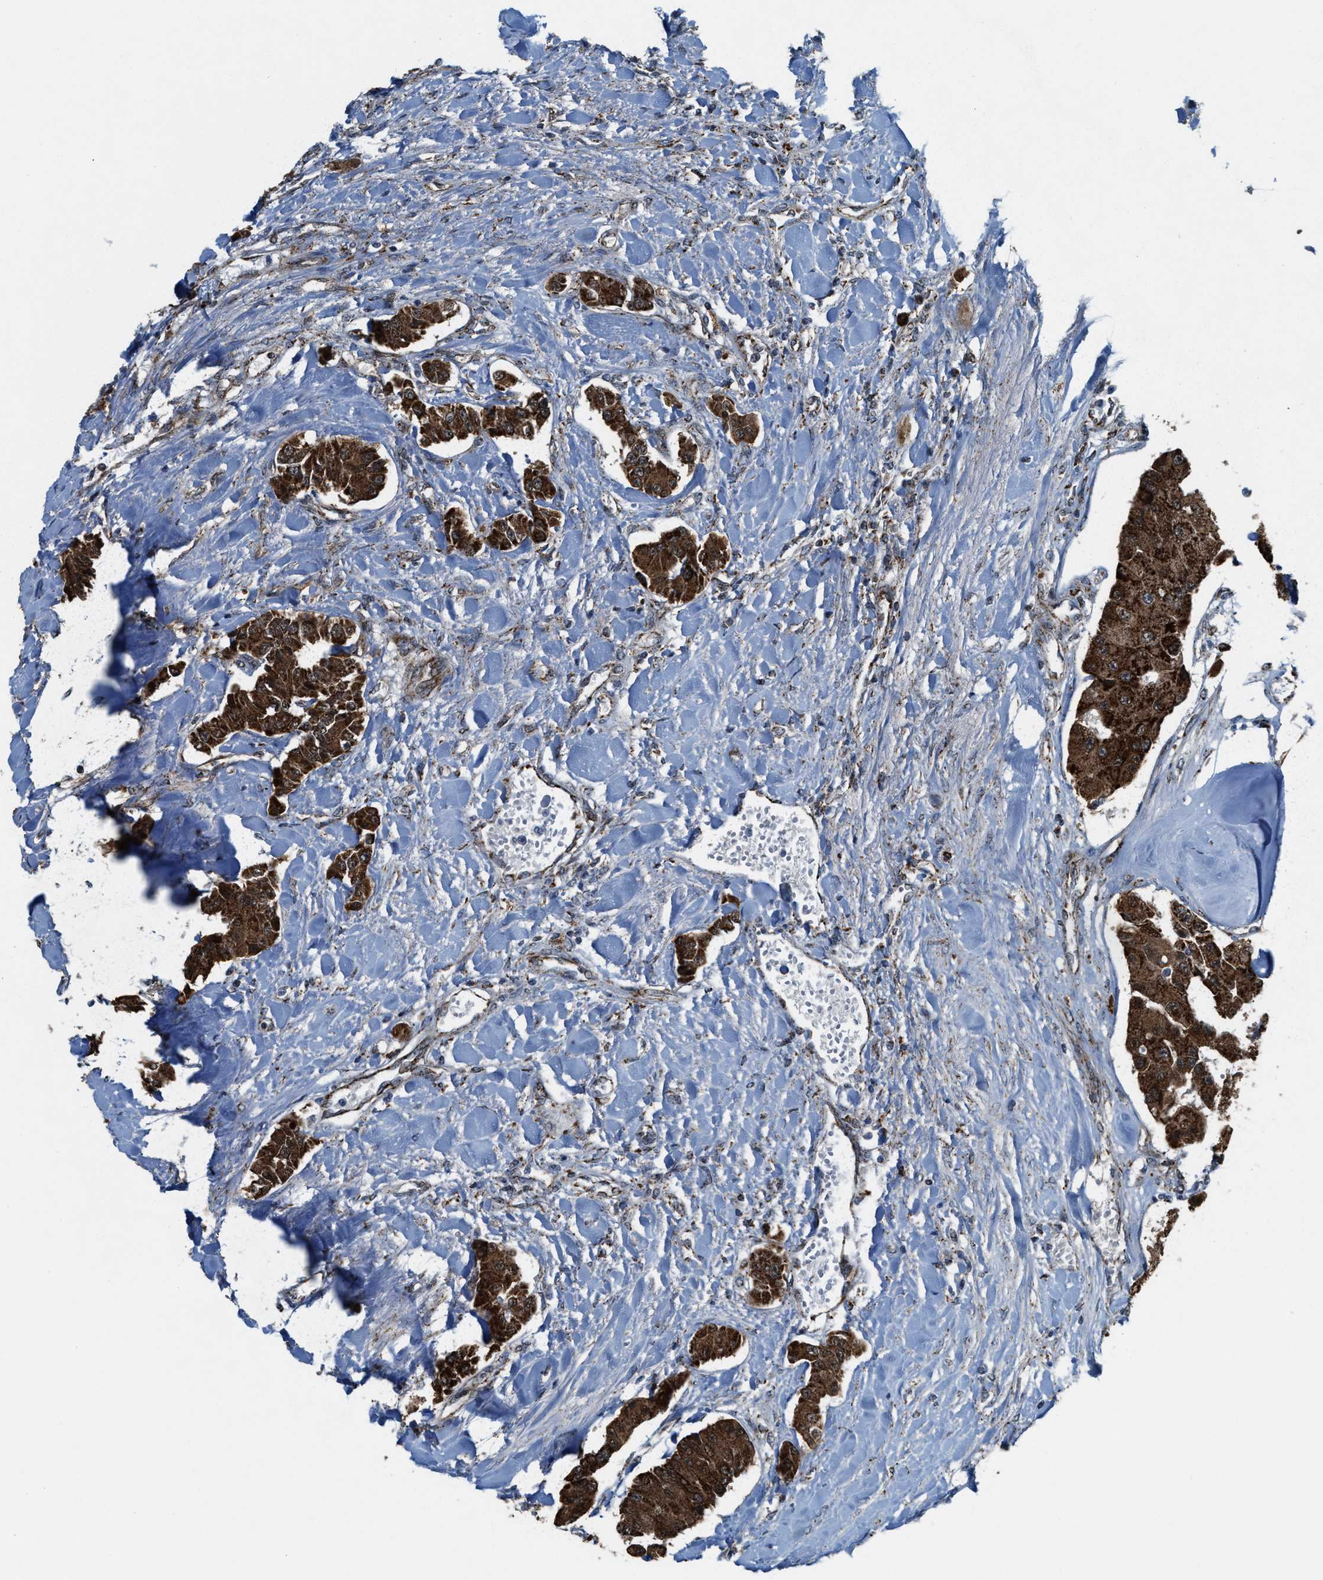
{"staining": {"intensity": "strong", "quantity": ">75%", "location": "cytoplasmic/membranous"}, "tissue": "carcinoid", "cell_type": "Tumor cells", "image_type": "cancer", "snomed": [{"axis": "morphology", "description": "Carcinoid, malignant, NOS"}, {"axis": "topography", "description": "Pancreas"}], "caption": "A histopathology image of carcinoid stained for a protein reveals strong cytoplasmic/membranous brown staining in tumor cells.", "gene": "HIBADH", "patient": {"sex": "male", "age": 41}}